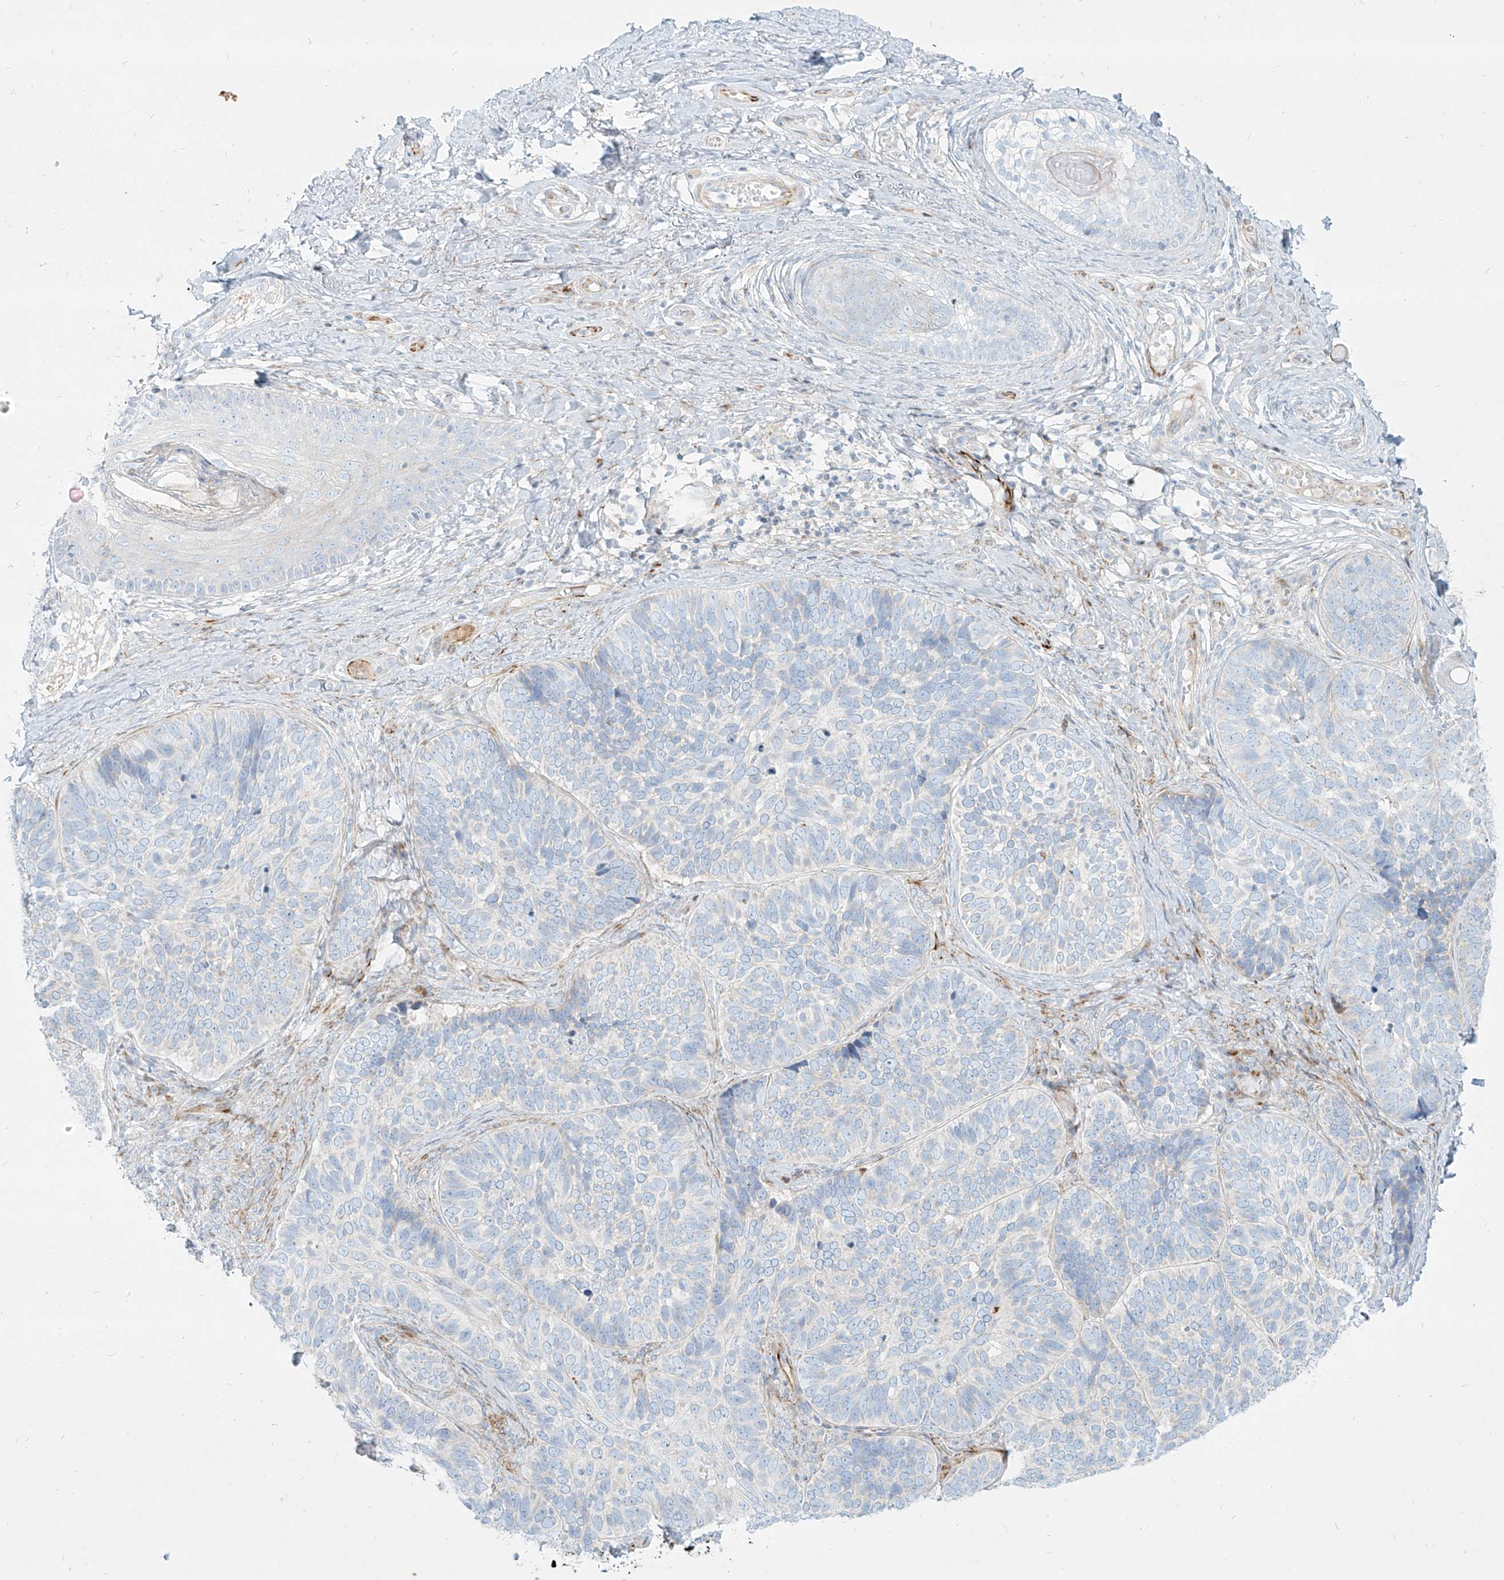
{"staining": {"intensity": "negative", "quantity": "none", "location": "none"}, "tissue": "skin cancer", "cell_type": "Tumor cells", "image_type": "cancer", "snomed": [{"axis": "morphology", "description": "Basal cell carcinoma"}, {"axis": "topography", "description": "Skin"}], "caption": "Protein analysis of skin basal cell carcinoma demonstrates no significant staining in tumor cells.", "gene": "MTX2", "patient": {"sex": "male", "age": 62}}